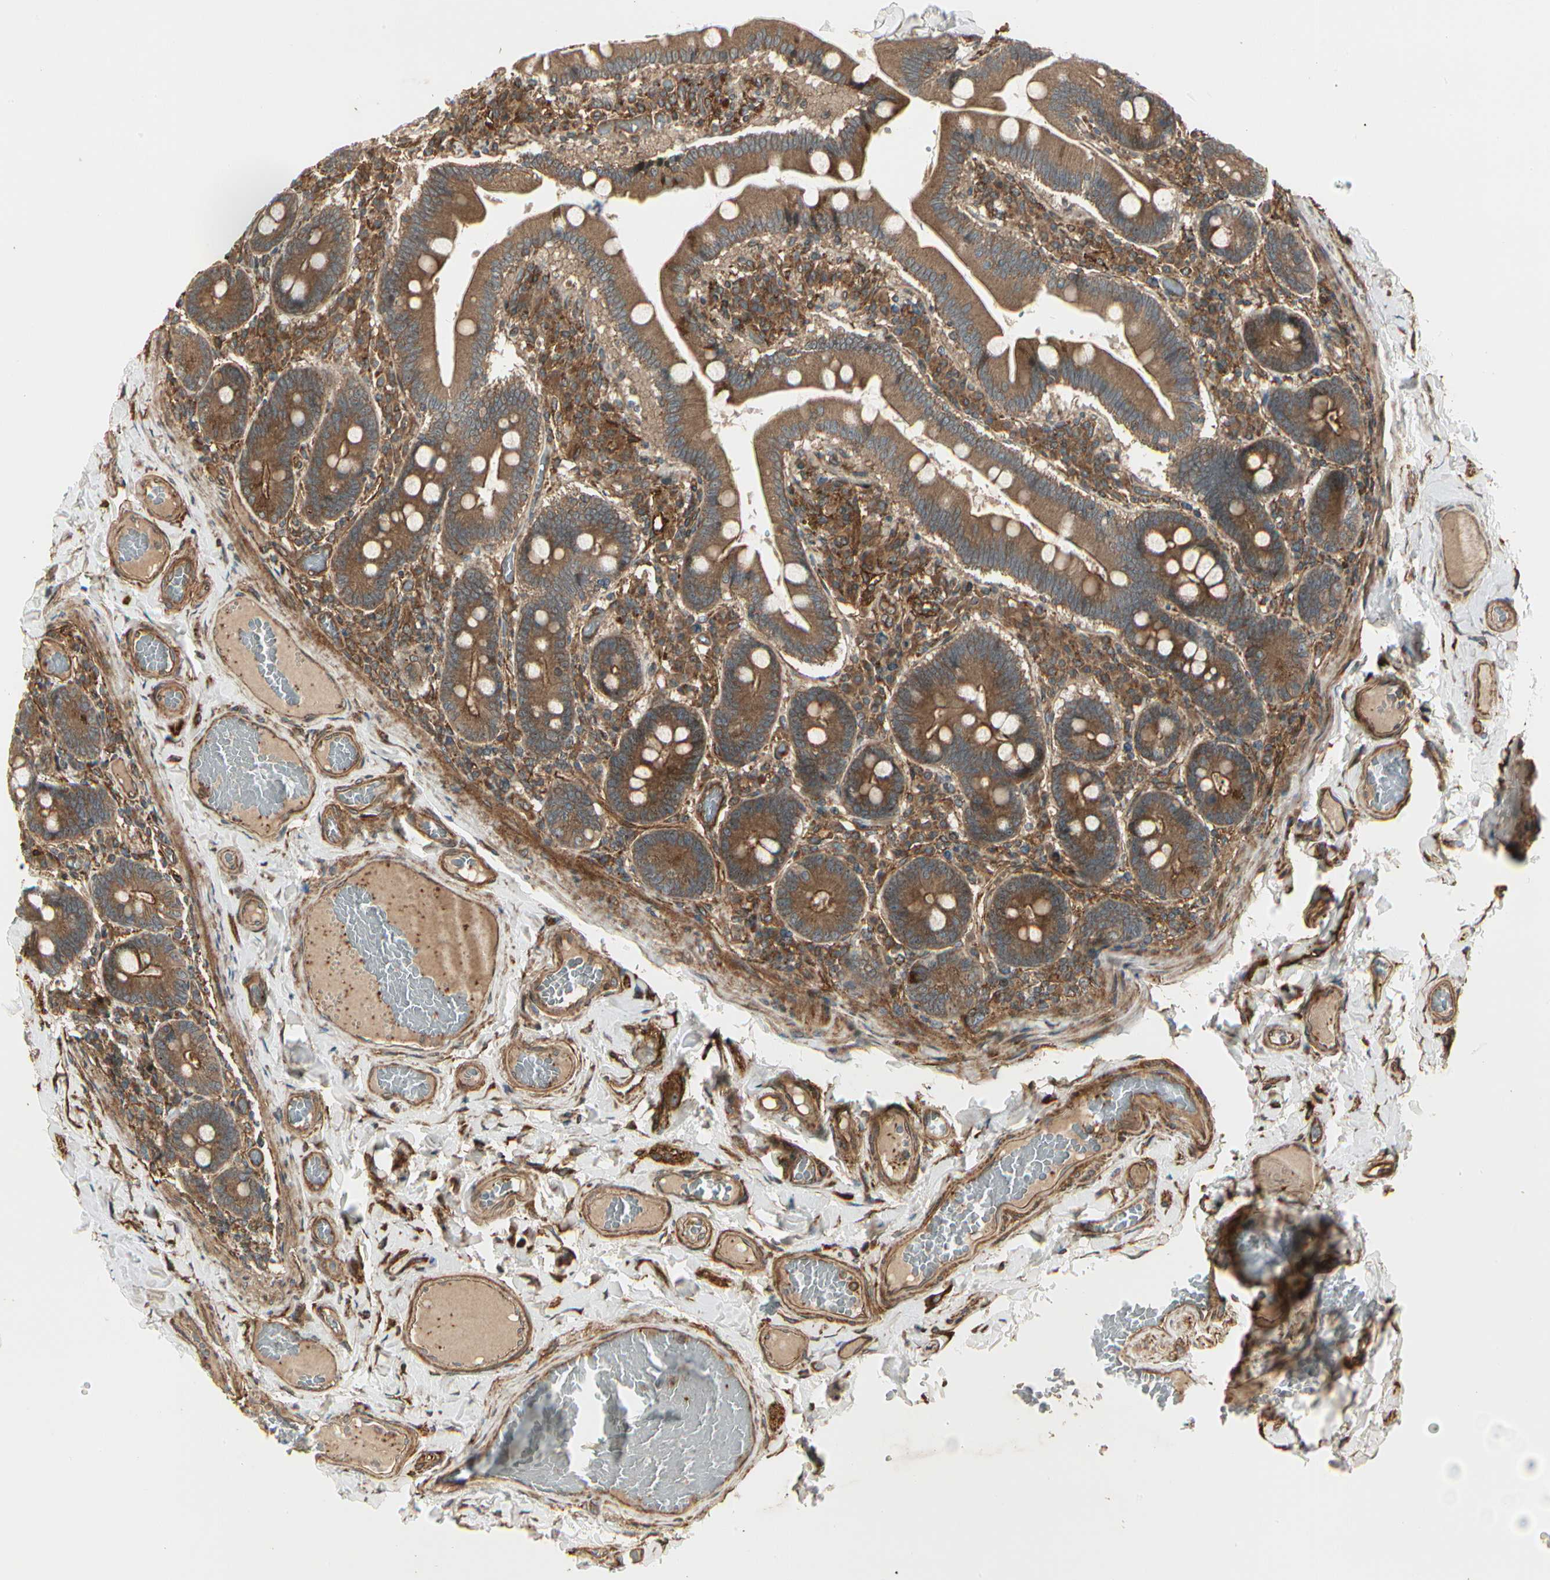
{"staining": {"intensity": "strong", "quantity": ">75%", "location": "cytoplasmic/membranous"}, "tissue": "duodenum", "cell_type": "Glandular cells", "image_type": "normal", "snomed": [{"axis": "morphology", "description": "Normal tissue, NOS"}, {"axis": "topography", "description": "Duodenum"}], "caption": "A brown stain highlights strong cytoplasmic/membranous positivity of a protein in glandular cells of benign human duodenum.", "gene": "FKBP15", "patient": {"sex": "male", "age": 66}}